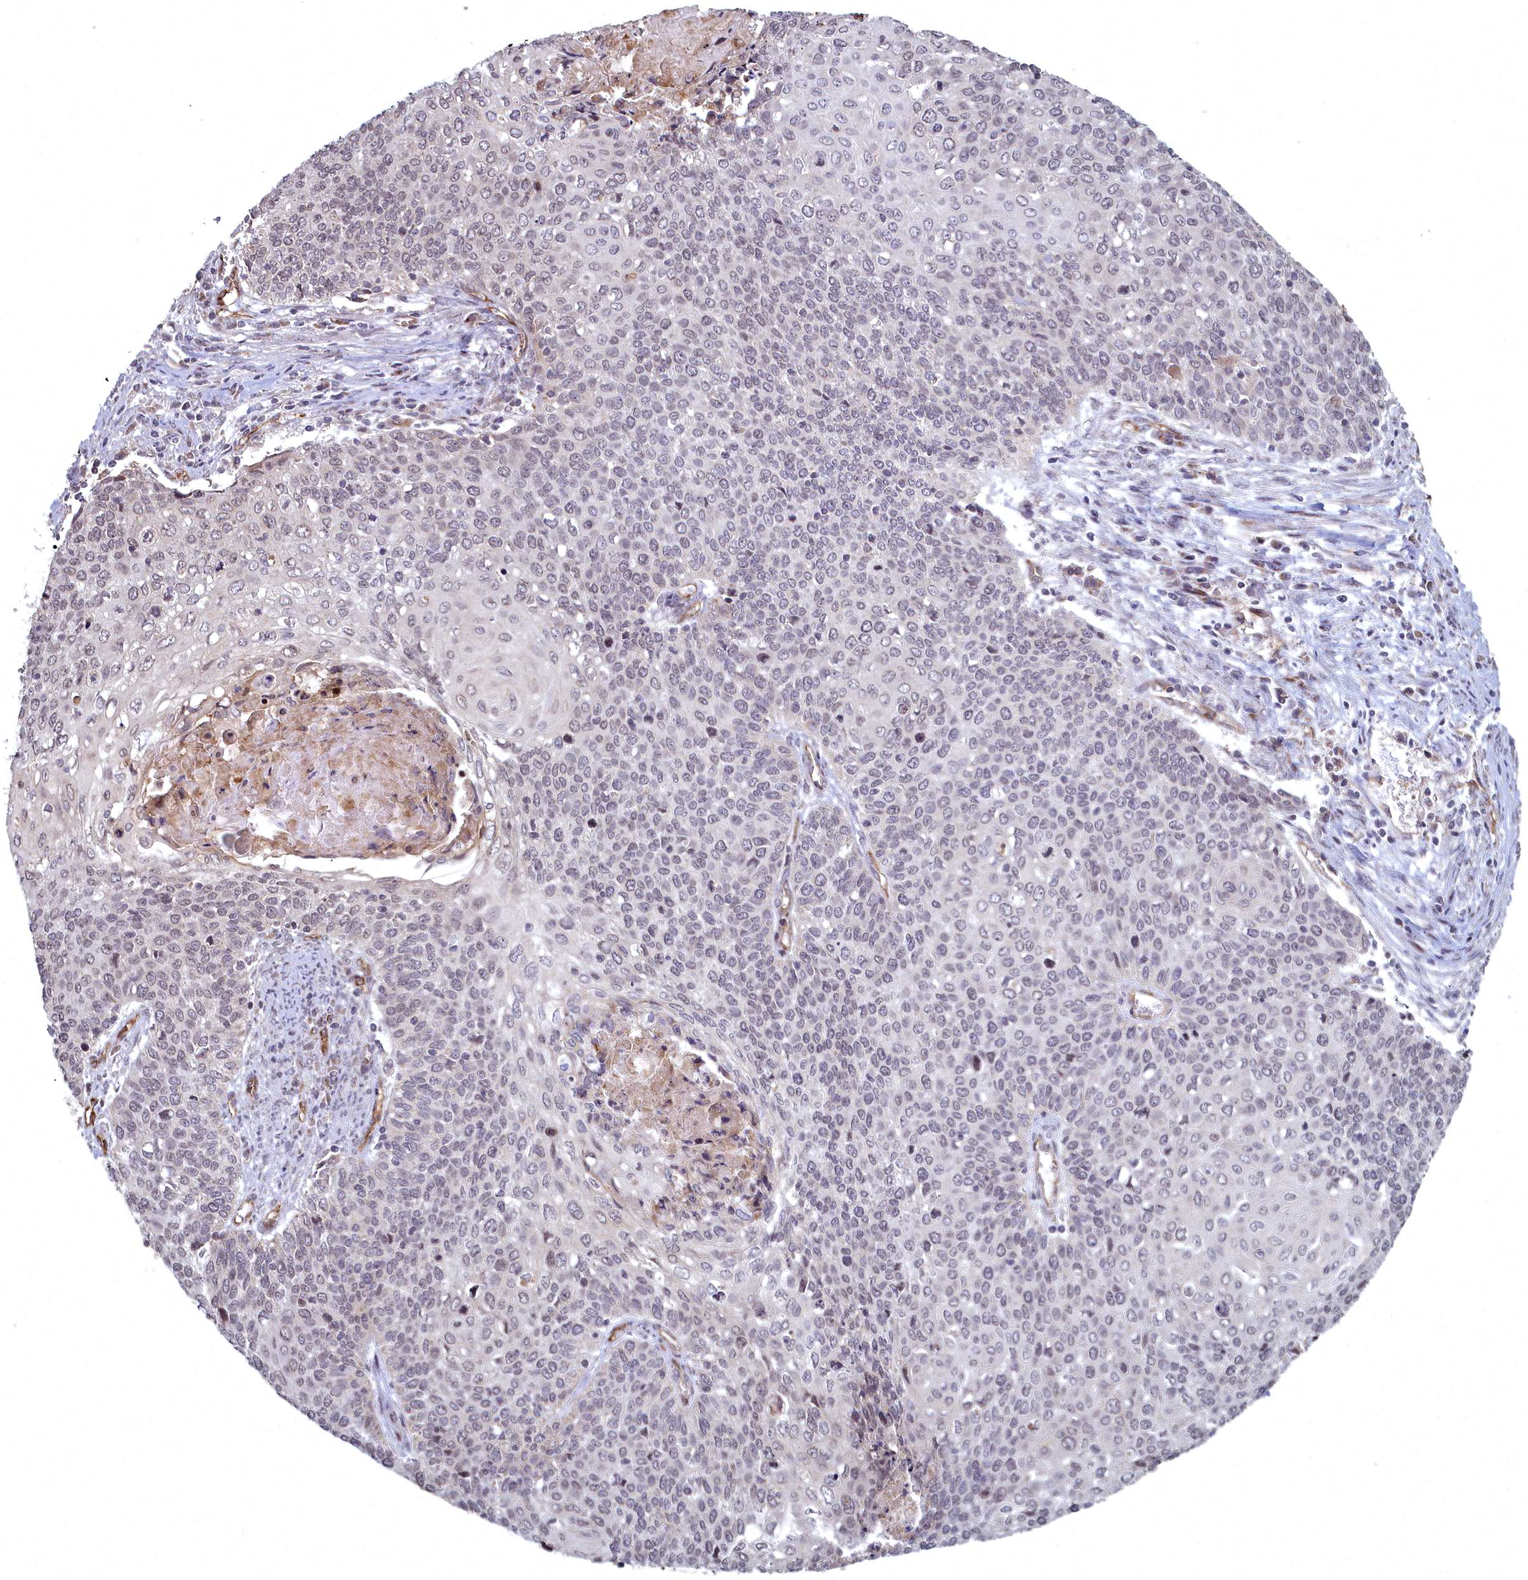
{"staining": {"intensity": "weak", "quantity": "<25%", "location": "cytoplasmic/membranous,nuclear"}, "tissue": "cervical cancer", "cell_type": "Tumor cells", "image_type": "cancer", "snomed": [{"axis": "morphology", "description": "Squamous cell carcinoma, NOS"}, {"axis": "topography", "description": "Cervix"}], "caption": "The photomicrograph exhibits no staining of tumor cells in cervical cancer.", "gene": "TSPYL4", "patient": {"sex": "female", "age": 39}}